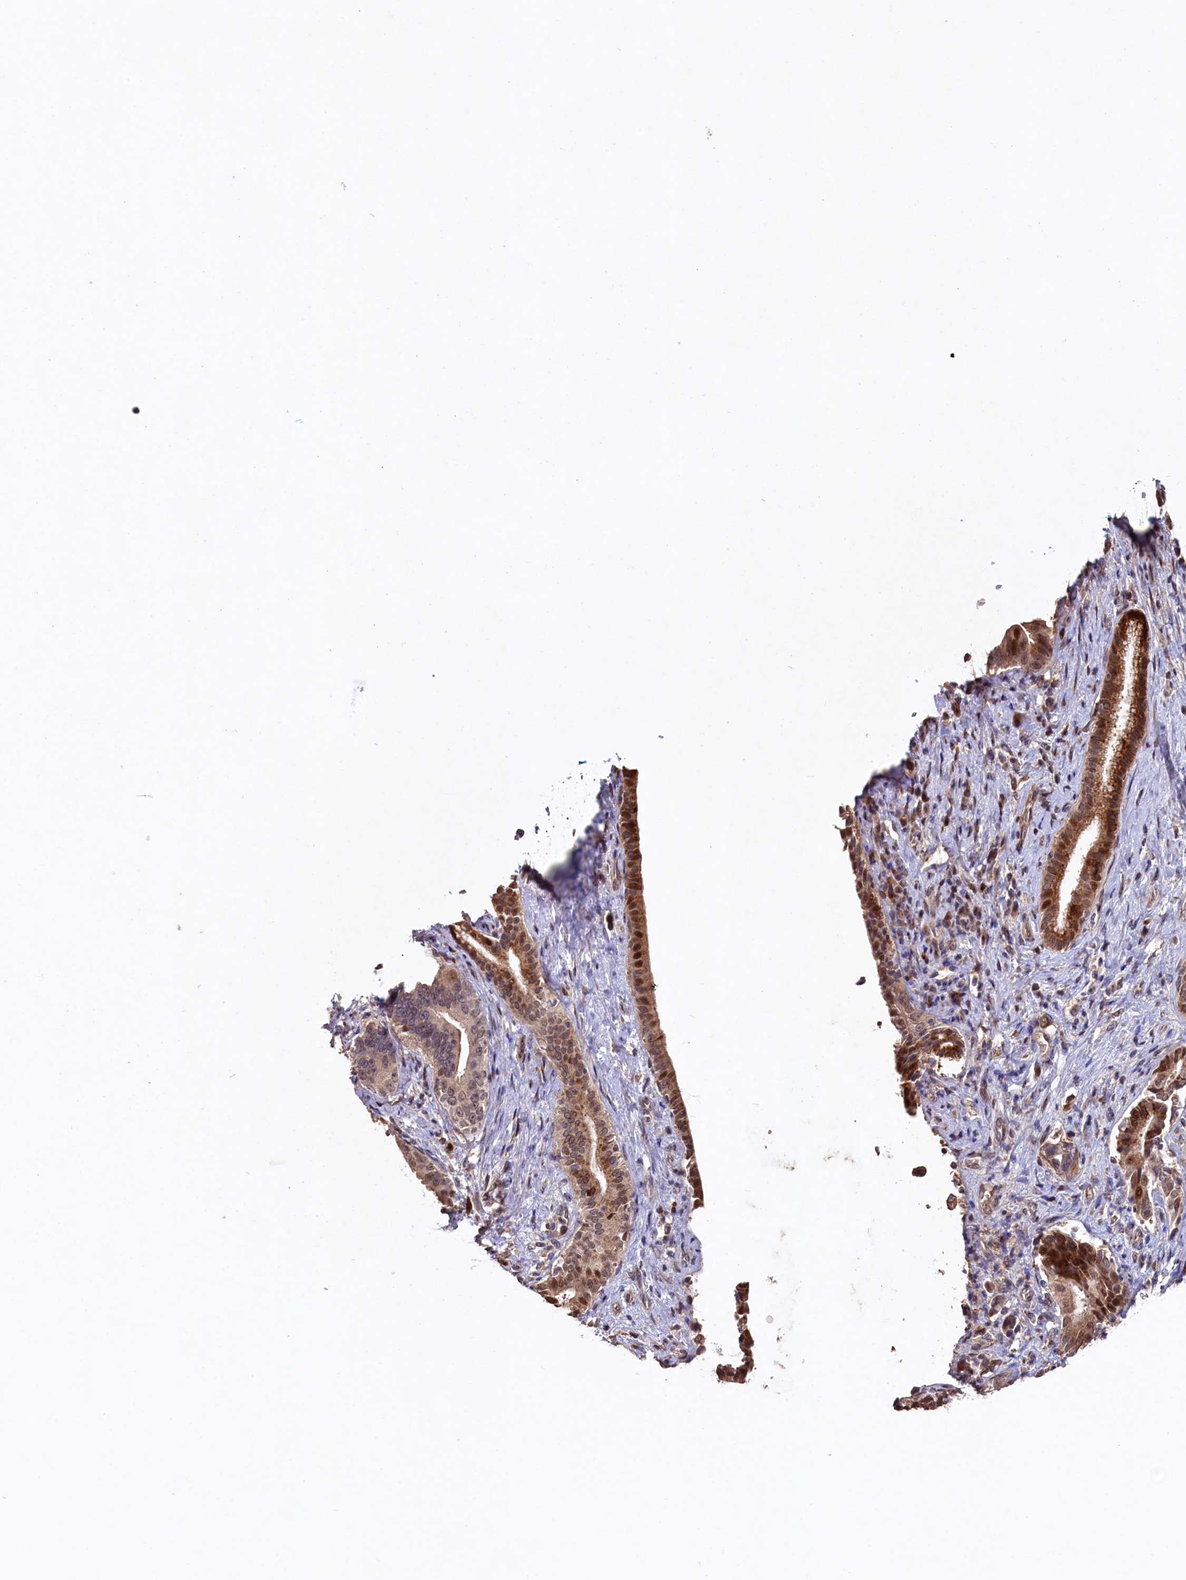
{"staining": {"intensity": "moderate", "quantity": "25%-75%", "location": "cytoplasmic/membranous,nuclear"}, "tissue": "pancreatic cancer", "cell_type": "Tumor cells", "image_type": "cancer", "snomed": [{"axis": "morphology", "description": "Adenocarcinoma, NOS"}, {"axis": "topography", "description": "Pancreas"}], "caption": "This image exhibits pancreatic cancer stained with IHC to label a protein in brown. The cytoplasmic/membranous and nuclear of tumor cells show moderate positivity for the protein. Nuclei are counter-stained blue.", "gene": "NAA60", "patient": {"sex": "female", "age": 55}}